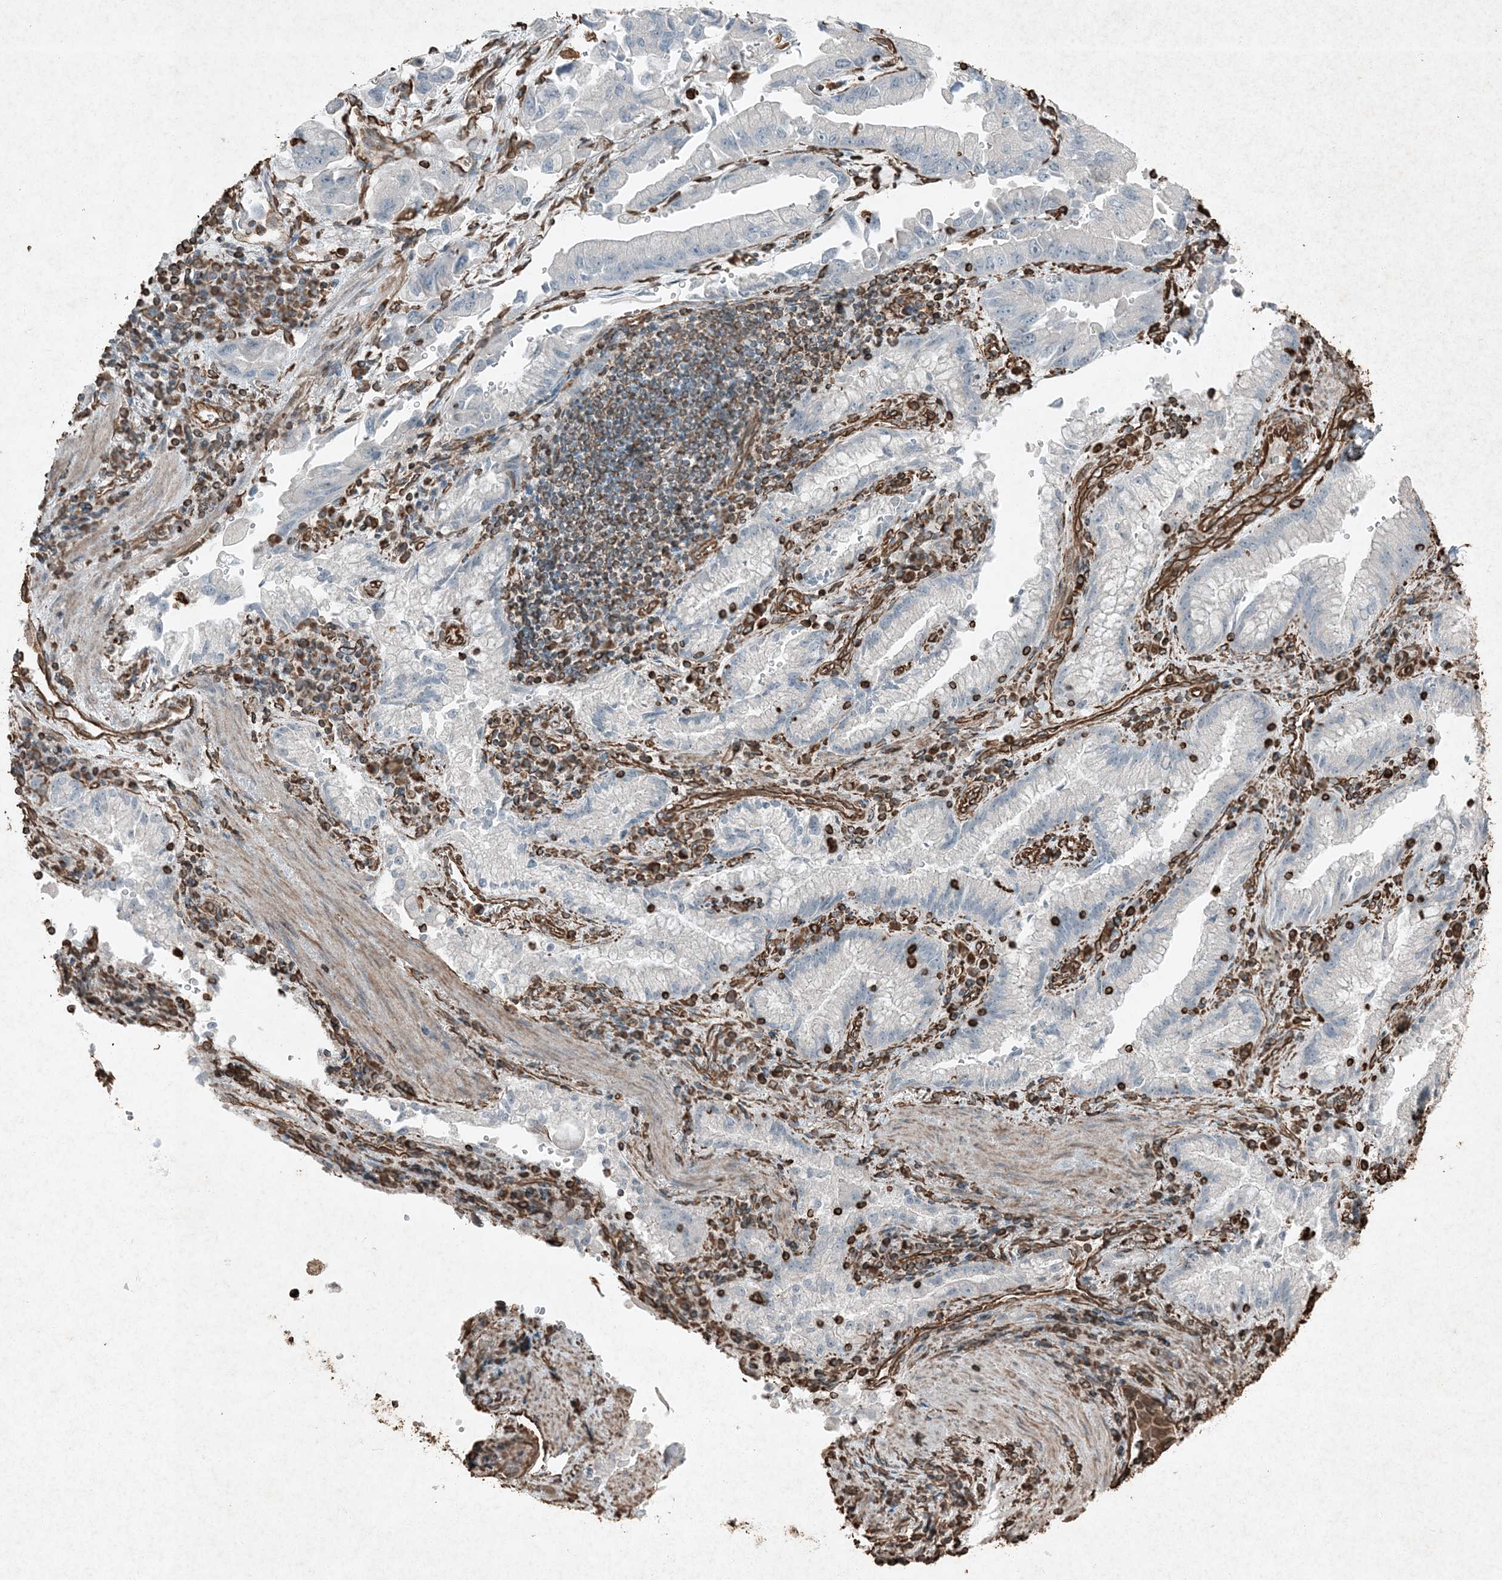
{"staining": {"intensity": "negative", "quantity": "none", "location": "none"}, "tissue": "stomach cancer", "cell_type": "Tumor cells", "image_type": "cancer", "snomed": [{"axis": "morphology", "description": "Adenocarcinoma, NOS"}, {"axis": "topography", "description": "Stomach"}], "caption": "The immunohistochemistry micrograph has no significant positivity in tumor cells of stomach cancer (adenocarcinoma) tissue. (Brightfield microscopy of DAB (3,3'-diaminobenzidine) immunohistochemistry at high magnification).", "gene": "RYK", "patient": {"sex": "male", "age": 62}}